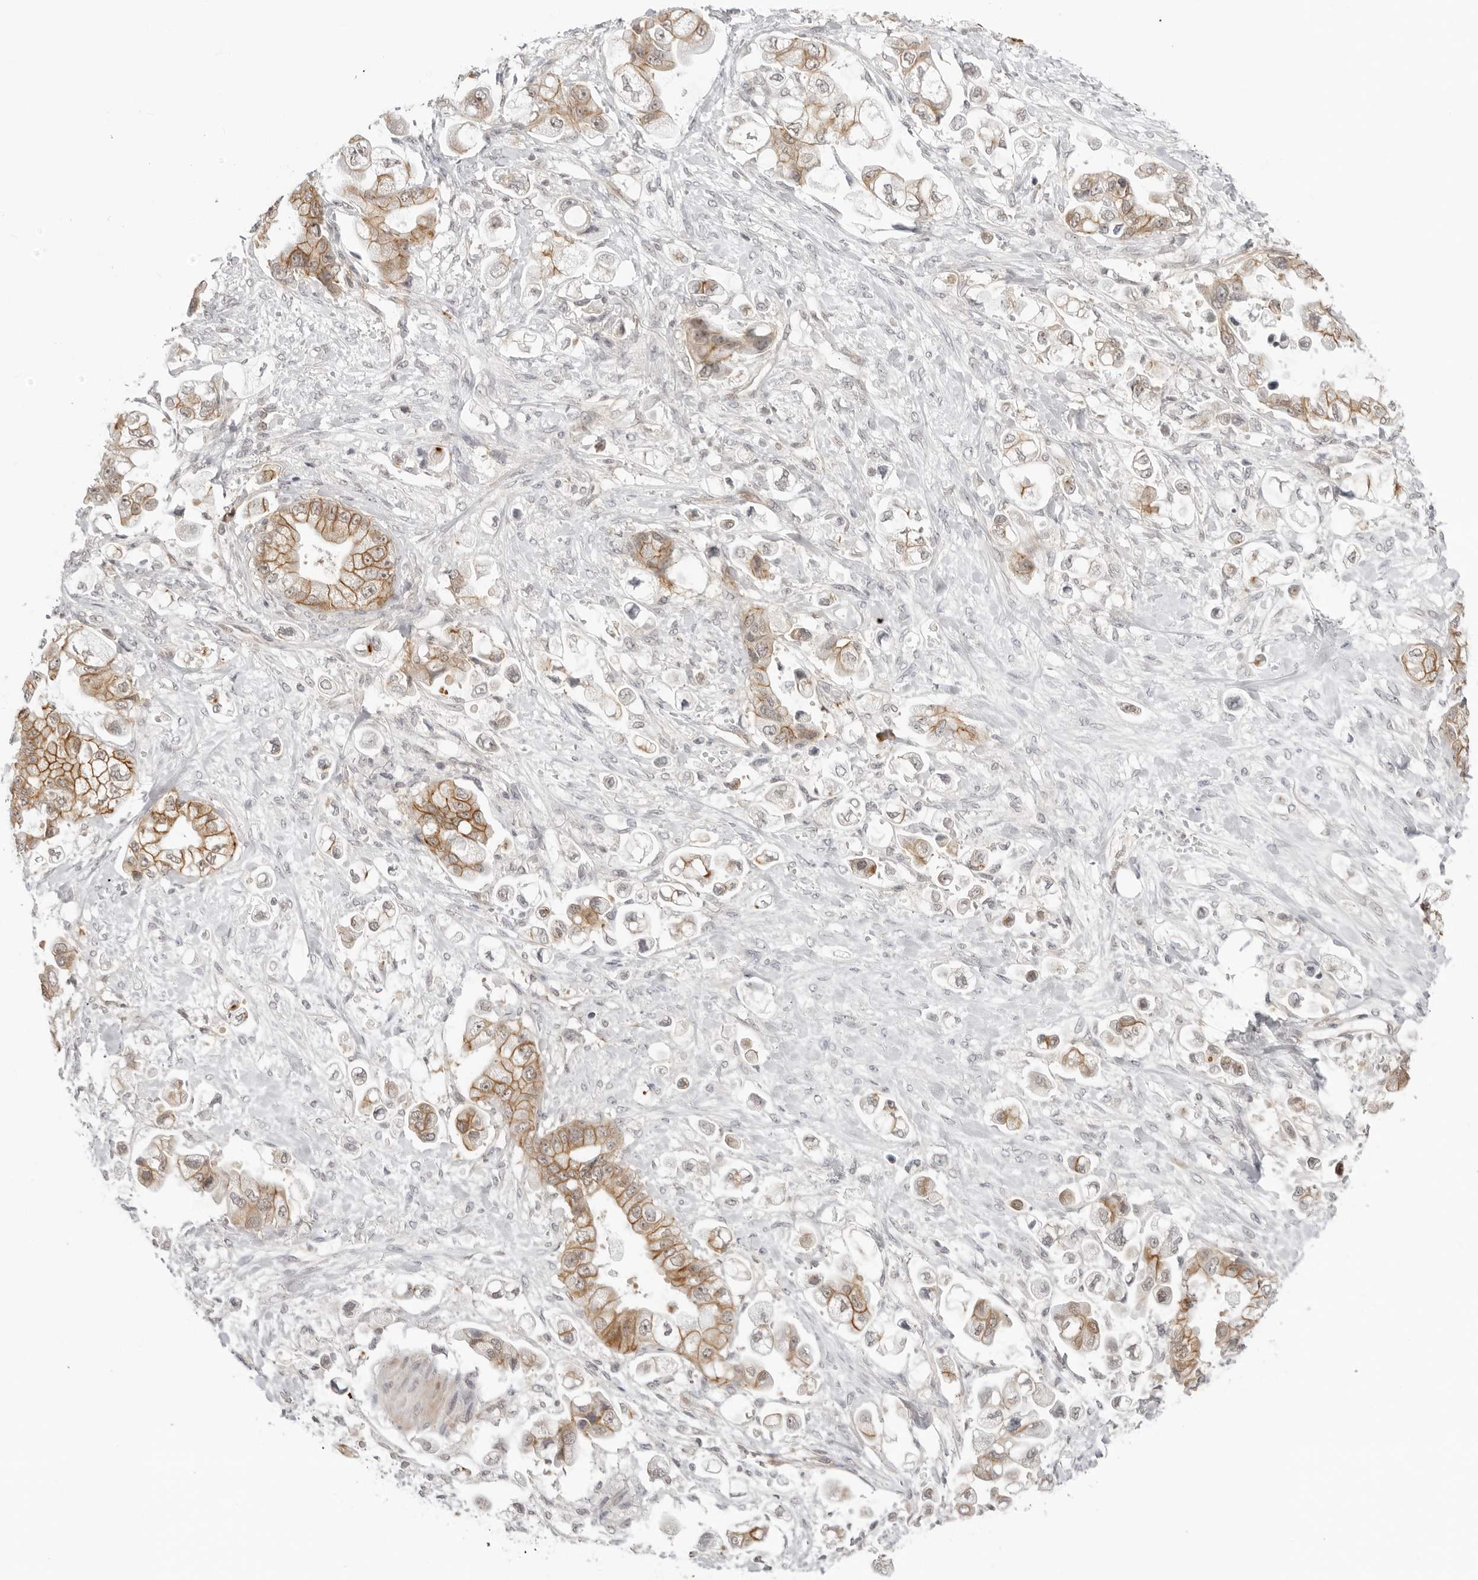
{"staining": {"intensity": "moderate", "quantity": ">75%", "location": "cytoplasmic/membranous"}, "tissue": "stomach cancer", "cell_type": "Tumor cells", "image_type": "cancer", "snomed": [{"axis": "morphology", "description": "Adenocarcinoma, NOS"}, {"axis": "topography", "description": "Stomach"}], "caption": "There is medium levels of moderate cytoplasmic/membranous expression in tumor cells of stomach cancer, as demonstrated by immunohistochemical staining (brown color).", "gene": "TRAPPC3", "patient": {"sex": "male", "age": 62}}